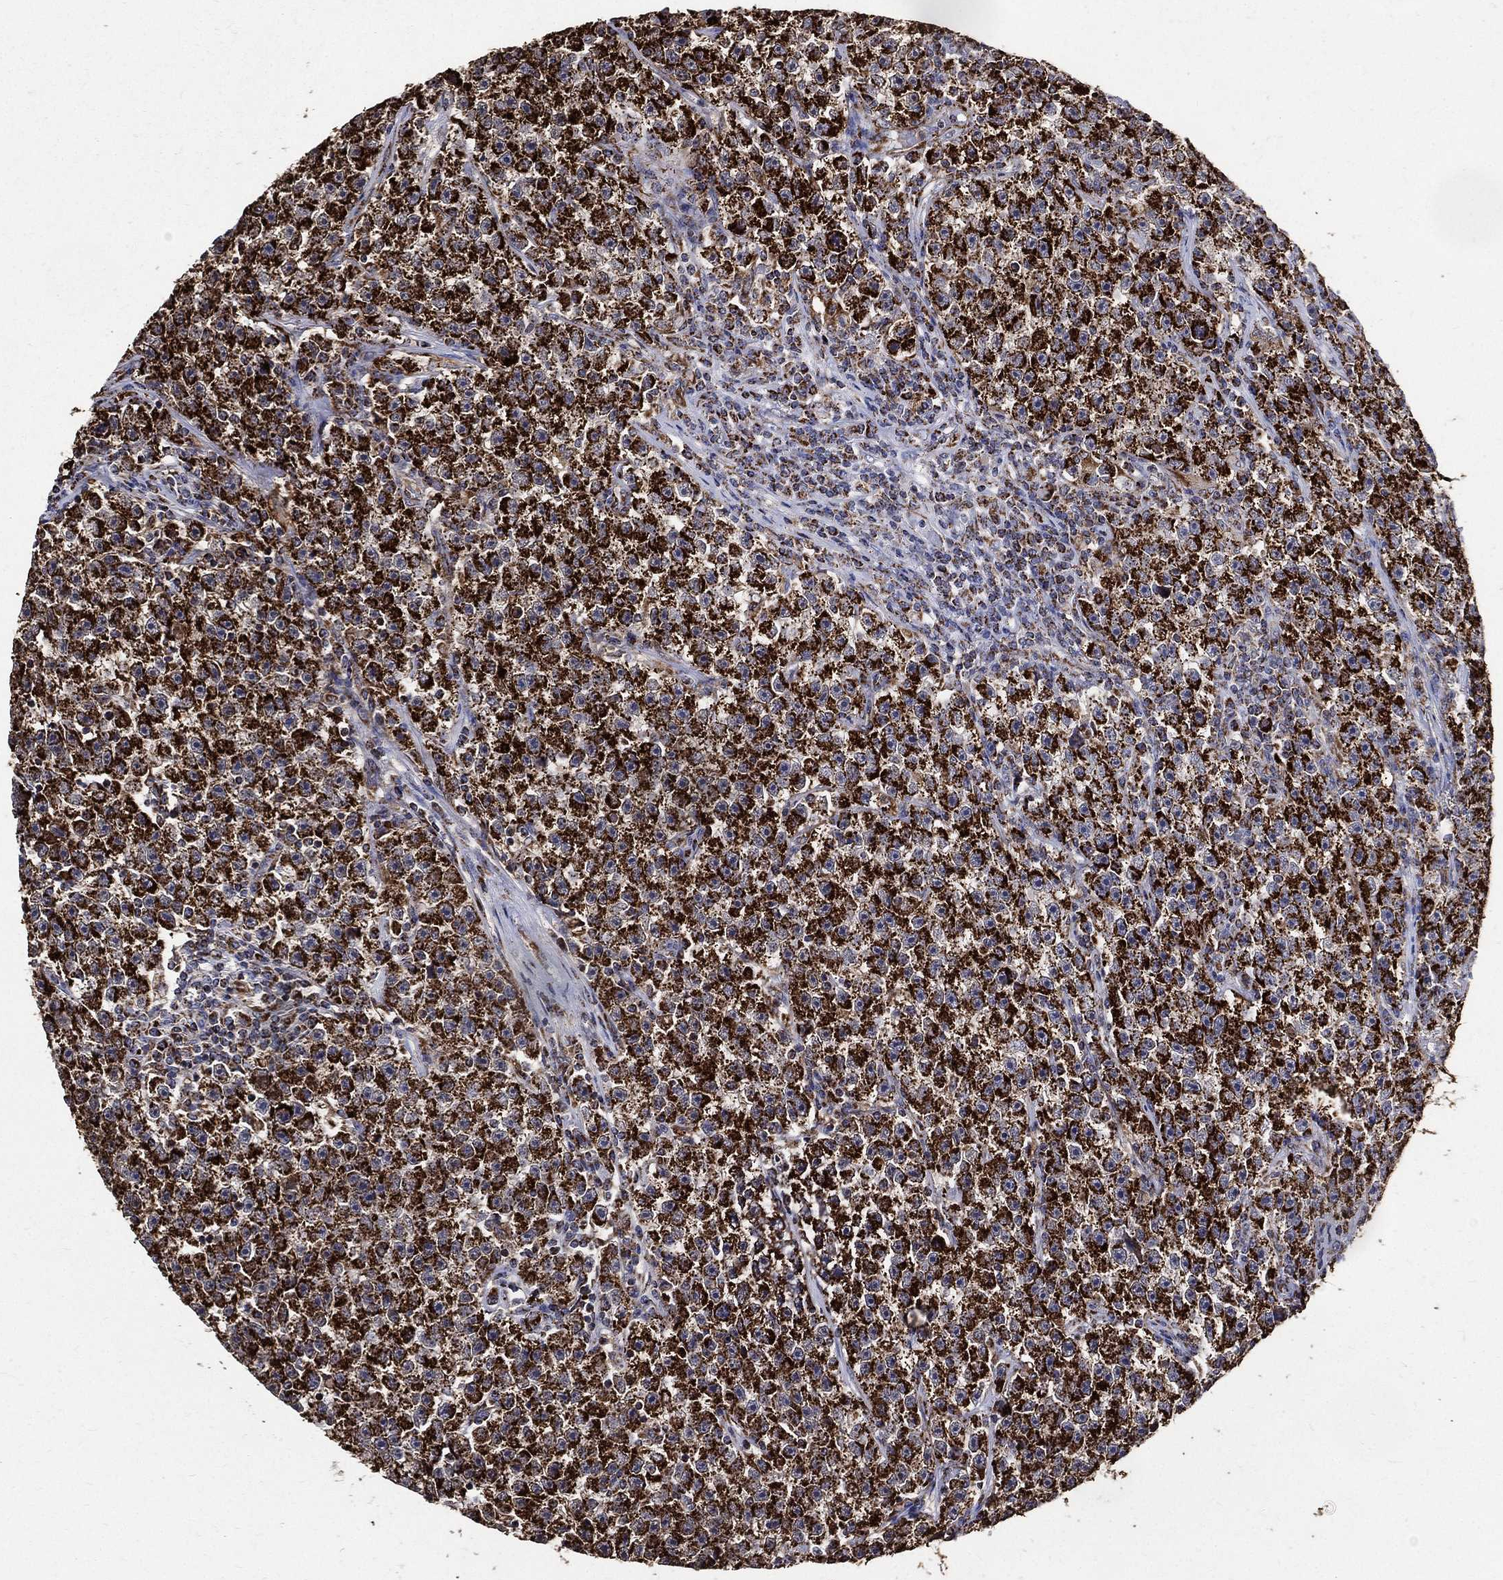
{"staining": {"intensity": "strong", "quantity": ">75%", "location": "cytoplasmic/membranous"}, "tissue": "testis cancer", "cell_type": "Tumor cells", "image_type": "cancer", "snomed": [{"axis": "morphology", "description": "Seminoma, NOS"}, {"axis": "topography", "description": "Testis"}], "caption": "Immunohistochemical staining of testis seminoma reveals high levels of strong cytoplasmic/membranous expression in about >75% of tumor cells.", "gene": "NDUFAB1", "patient": {"sex": "male", "age": 22}}